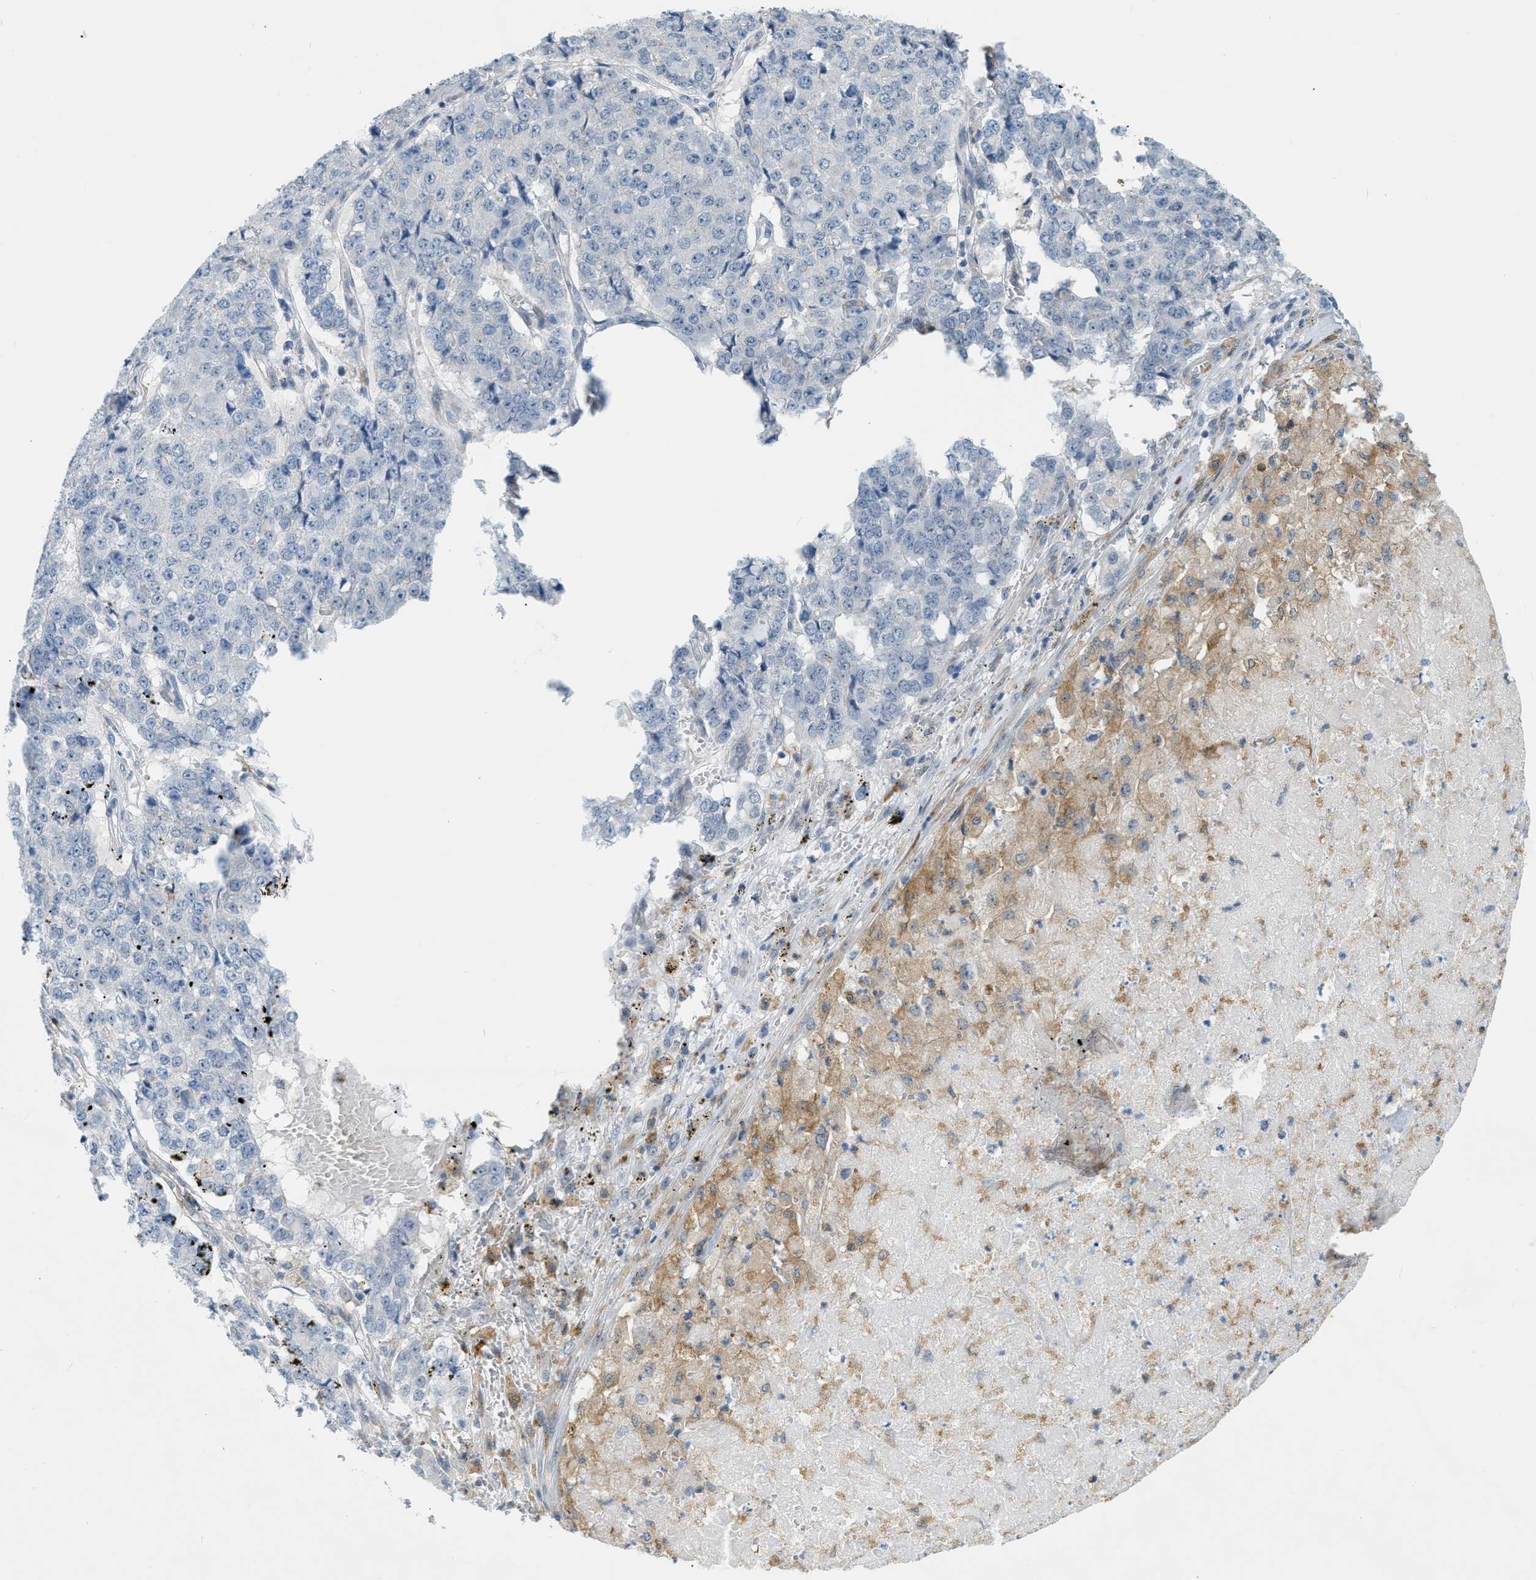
{"staining": {"intensity": "negative", "quantity": "none", "location": "none"}, "tissue": "pancreatic cancer", "cell_type": "Tumor cells", "image_type": "cancer", "snomed": [{"axis": "morphology", "description": "Adenocarcinoma, NOS"}, {"axis": "topography", "description": "Pancreas"}], "caption": "This is a micrograph of immunohistochemistry (IHC) staining of pancreatic cancer (adenocarcinoma), which shows no positivity in tumor cells.", "gene": "ZNF408", "patient": {"sex": "male", "age": 50}}